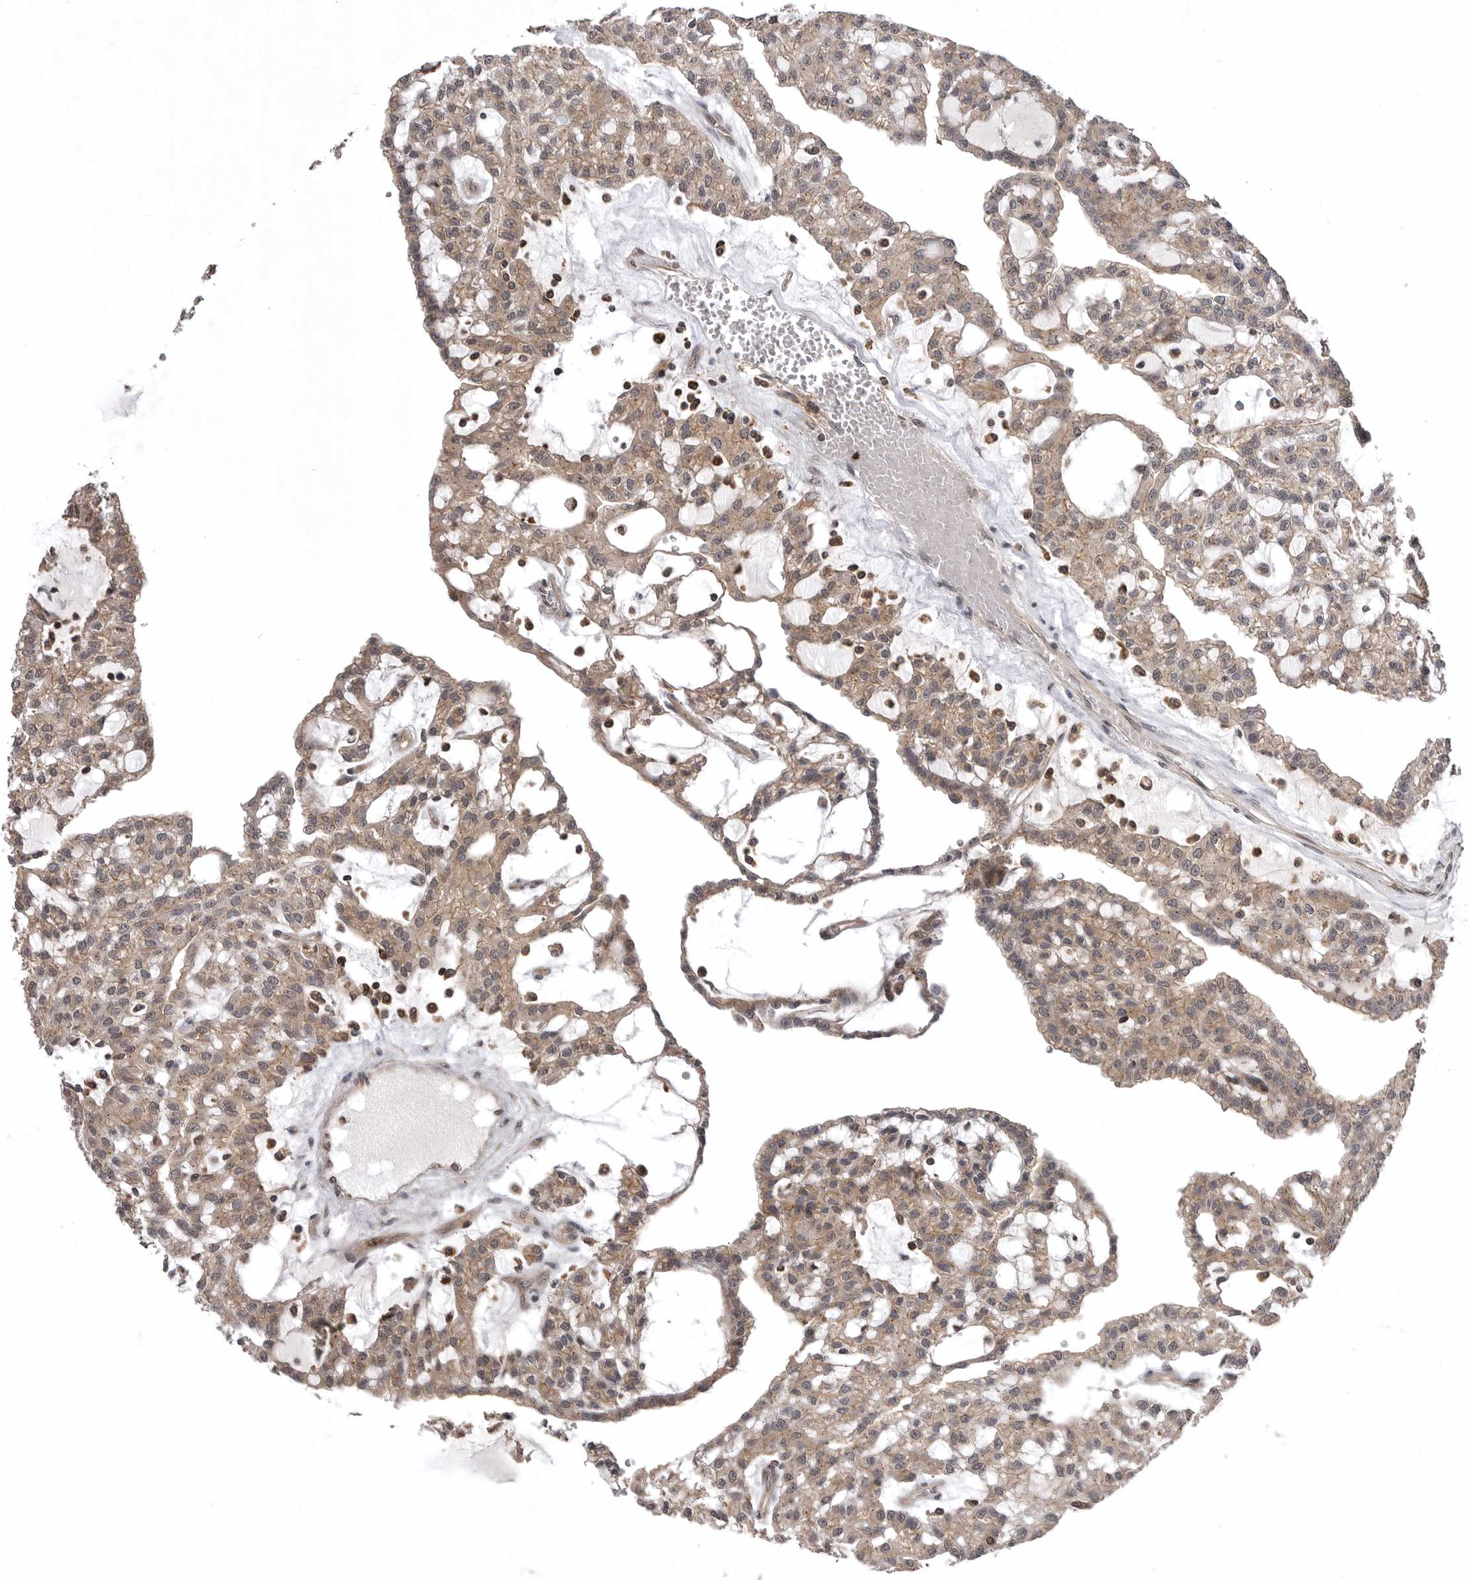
{"staining": {"intensity": "weak", "quantity": ">75%", "location": "cytoplasmic/membranous"}, "tissue": "renal cancer", "cell_type": "Tumor cells", "image_type": "cancer", "snomed": [{"axis": "morphology", "description": "Adenocarcinoma, NOS"}, {"axis": "topography", "description": "Kidney"}], "caption": "Immunohistochemical staining of adenocarcinoma (renal) demonstrates low levels of weak cytoplasmic/membranous protein expression in about >75% of tumor cells.", "gene": "AOAH", "patient": {"sex": "male", "age": 63}}